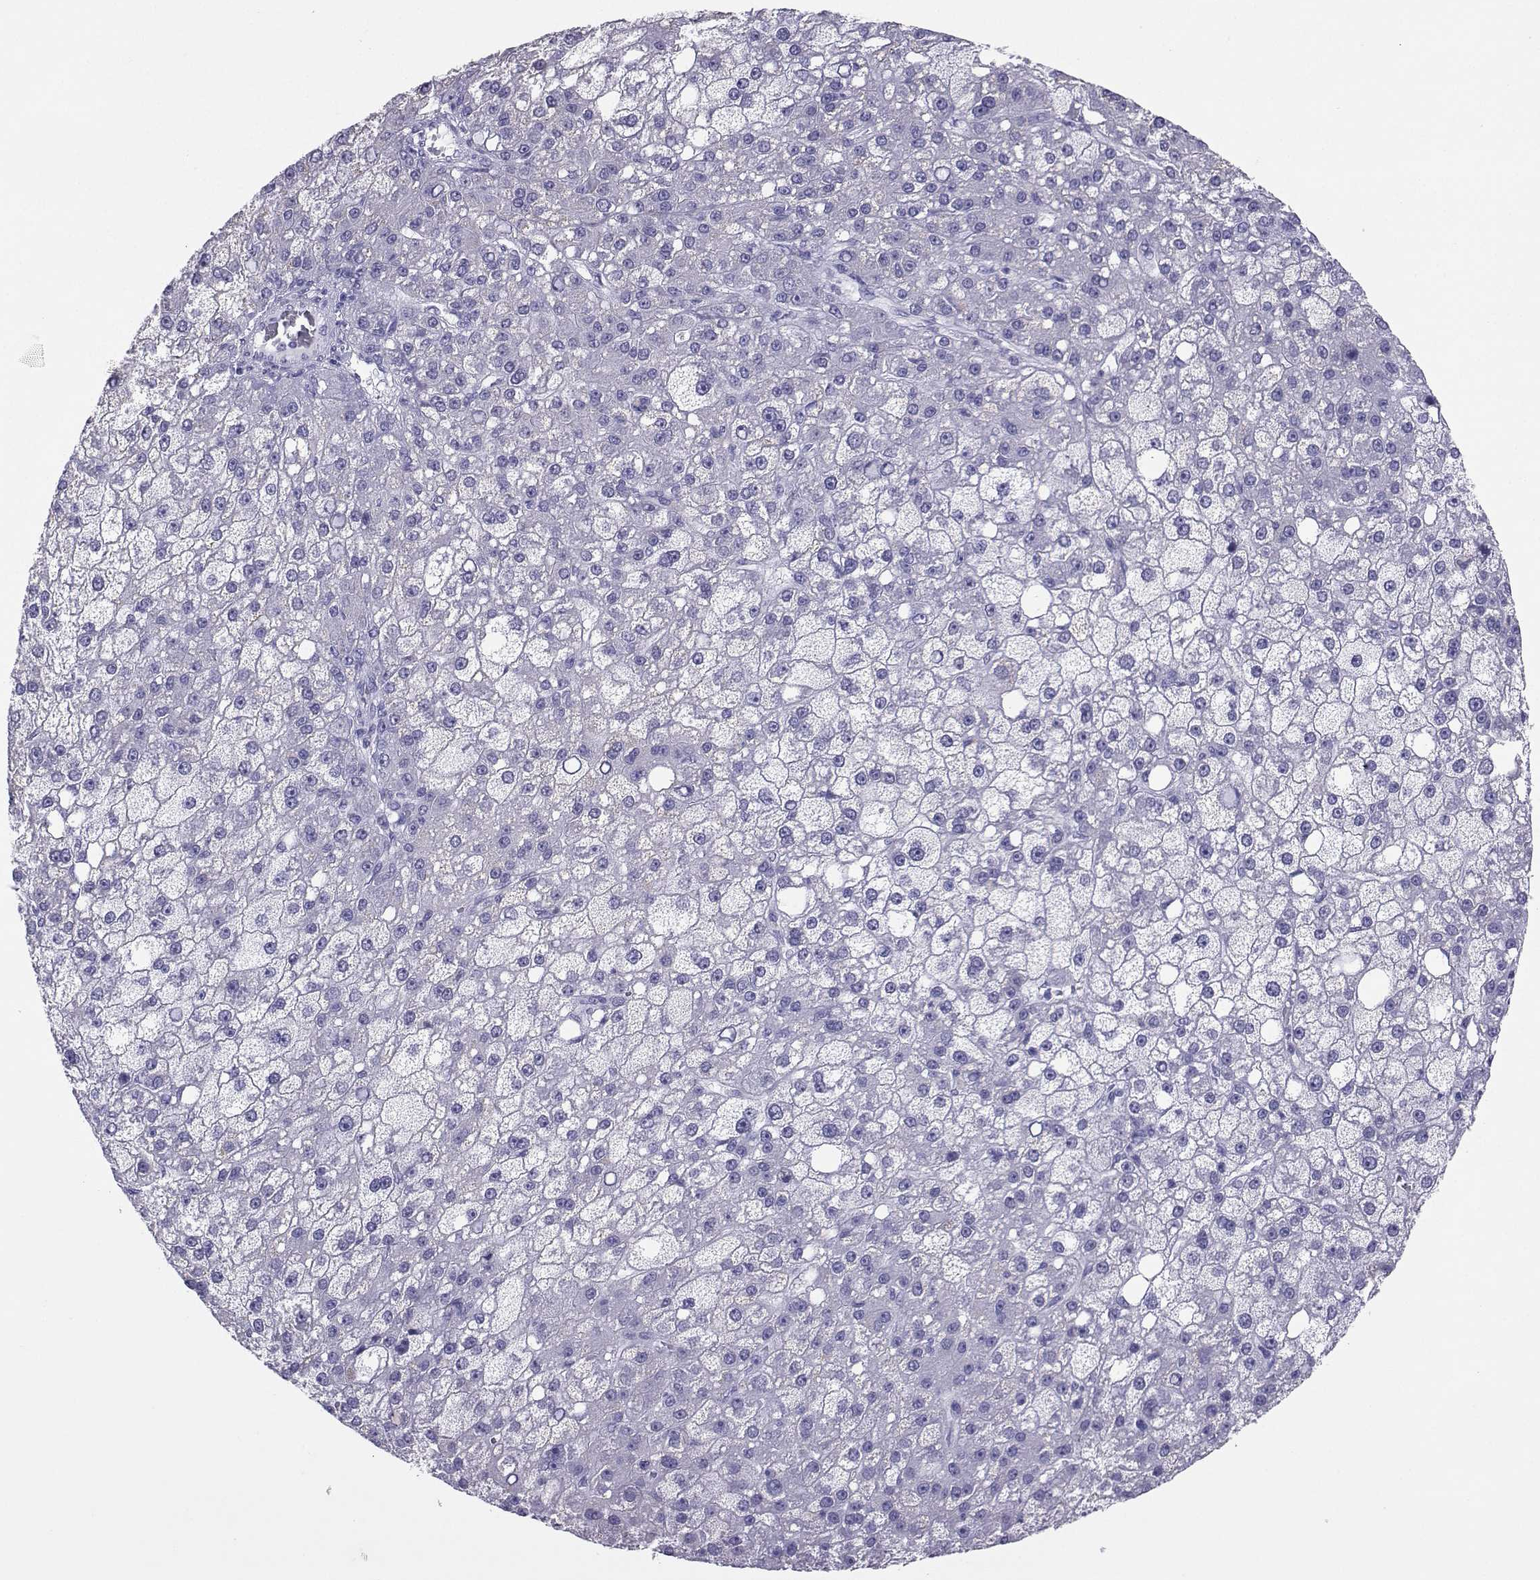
{"staining": {"intensity": "negative", "quantity": "none", "location": "none"}, "tissue": "liver cancer", "cell_type": "Tumor cells", "image_type": "cancer", "snomed": [{"axis": "morphology", "description": "Carcinoma, Hepatocellular, NOS"}, {"axis": "topography", "description": "Liver"}], "caption": "IHC histopathology image of liver cancer stained for a protein (brown), which exhibits no staining in tumor cells.", "gene": "LORICRIN", "patient": {"sex": "male", "age": 67}}